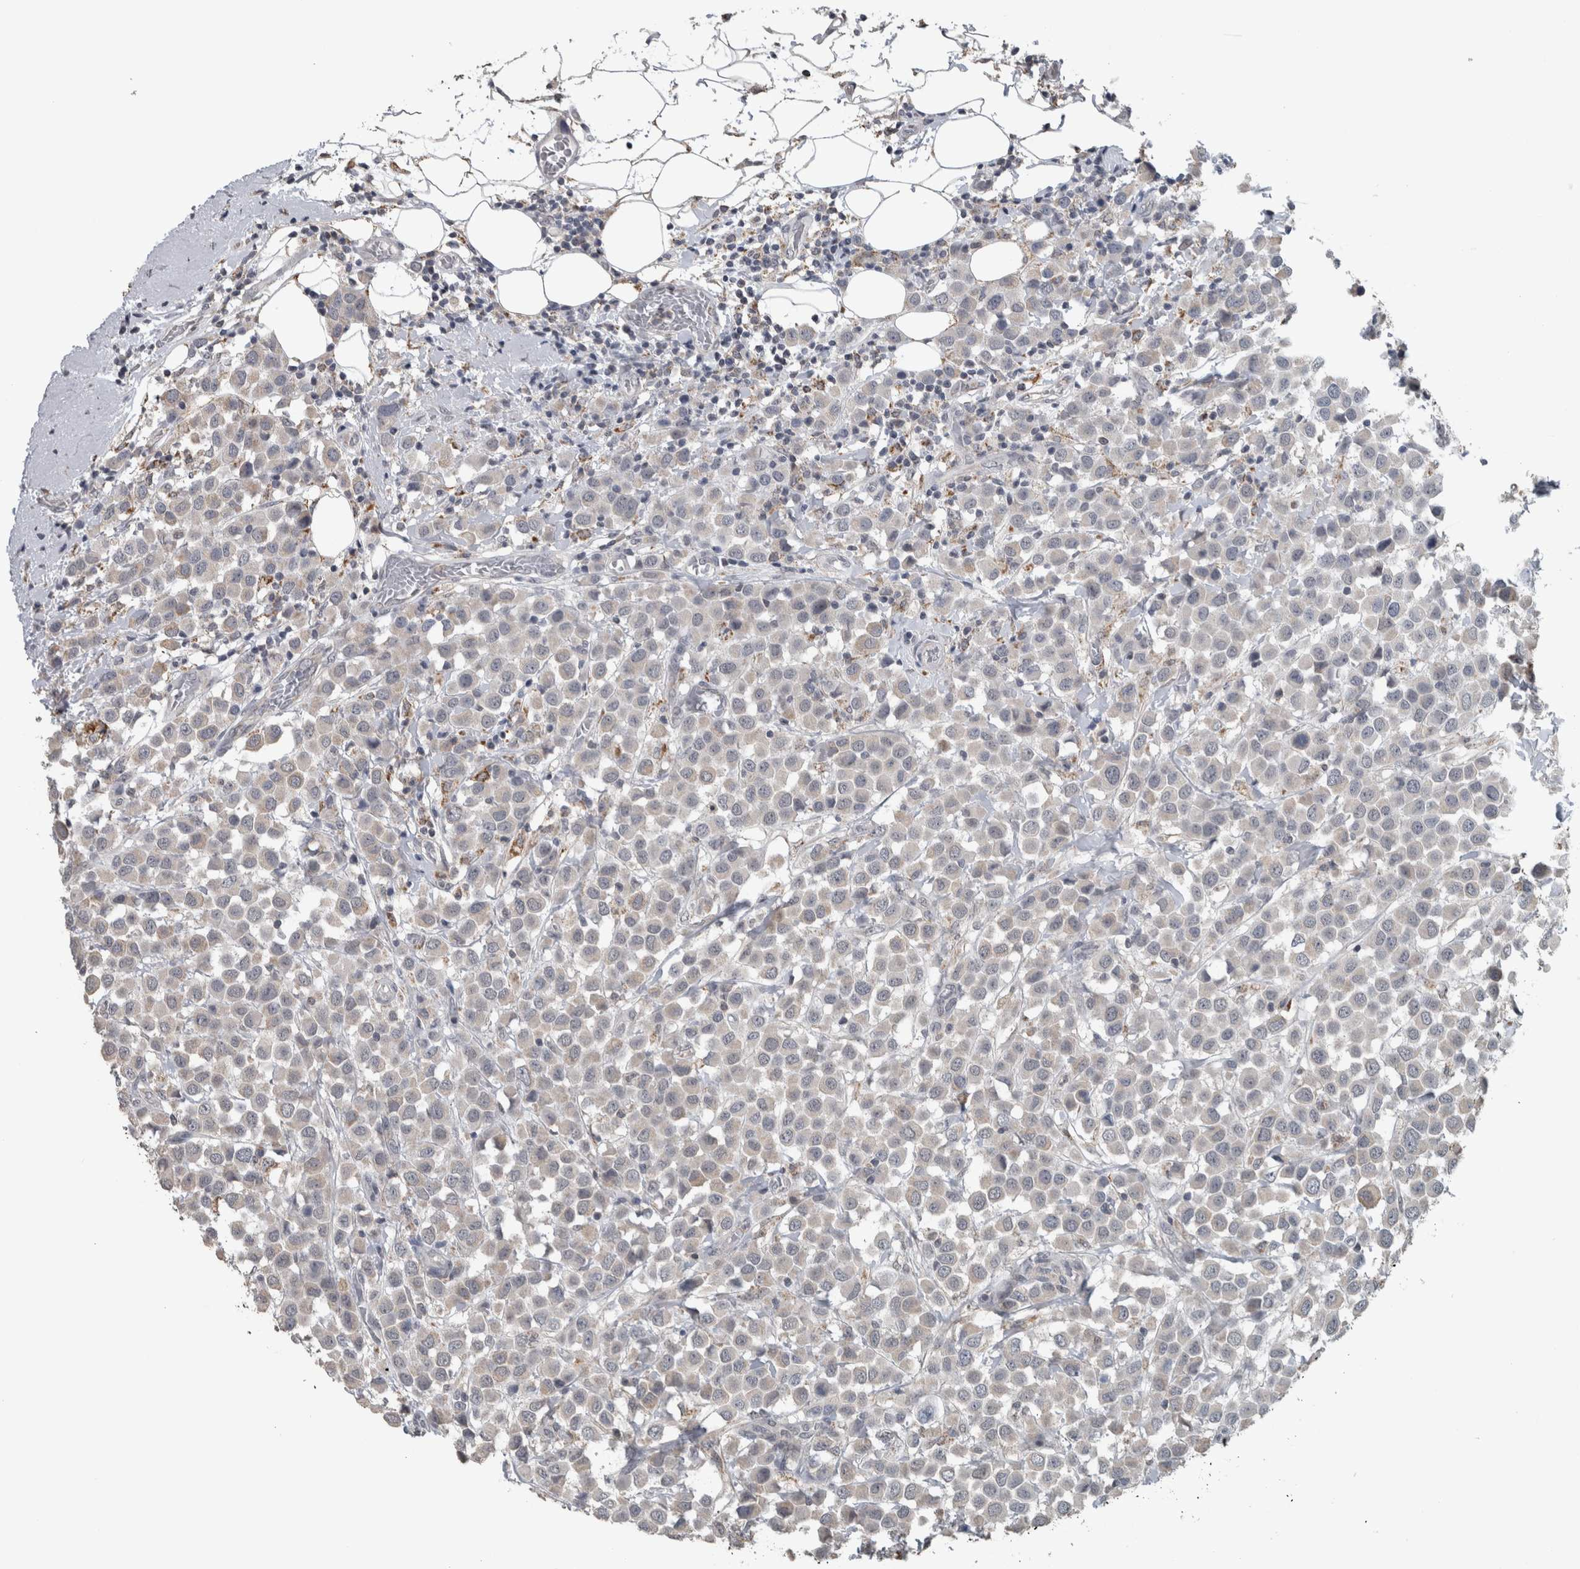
{"staining": {"intensity": "negative", "quantity": "none", "location": "none"}, "tissue": "breast cancer", "cell_type": "Tumor cells", "image_type": "cancer", "snomed": [{"axis": "morphology", "description": "Duct carcinoma"}, {"axis": "topography", "description": "Breast"}], "caption": "Breast infiltrating ductal carcinoma was stained to show a protein in brown. There is no significant expression in tumor cells. (DAB (3,3'-diaminobenzidine) immunohistochemistry (IHC) with hematoxylin counter stain).", "gene": "ACSF2", "patient": {"sex": "female", "age": 61}}